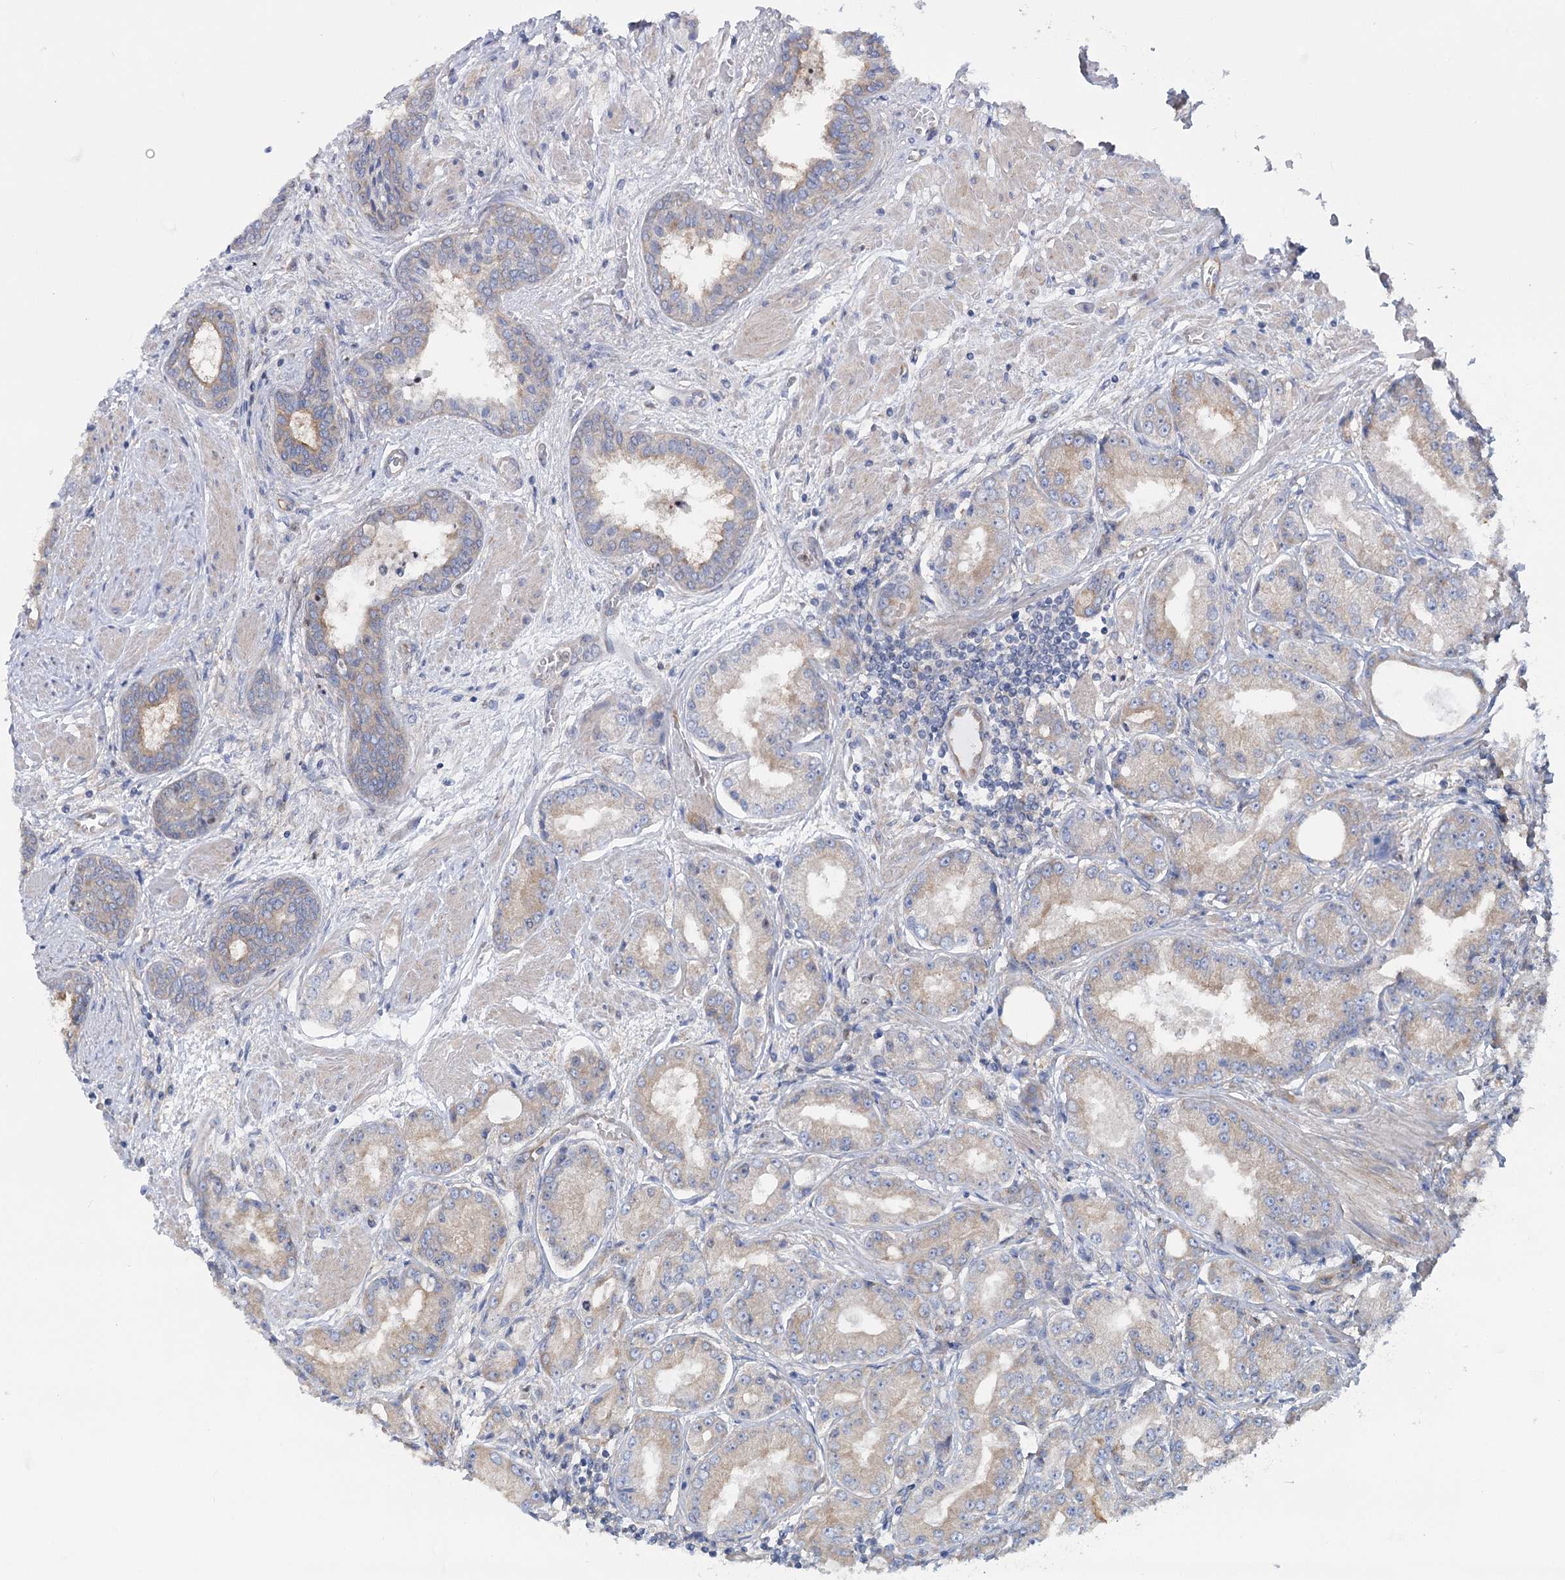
{"staining": {"intensity": "weak", "quantity": "25%-75%", "location": "cytoplasmic/membranous"}, "tissue": "prostate cancer", "cell_type": "Tumor cells", "image_type": "cancer", "snomed": [{"axis": "morphology", "description": "Adenocarcinoma, High grade"}, {"axis": "topography", "description": "Prostate"}], "caption": "Immunohistochemical staining of high-grade adenocarcinoma (prostate) displays low levels of weak cytoplasmic/membranous protein staining in about 25%-75% of tumor cells. Using DAB (brown) and hematoxylin (blue) stains, captured at high magnification using brightfield microscopy.", "gene": "SCN11A", "patient": {"sex": "male", "age": 59}}